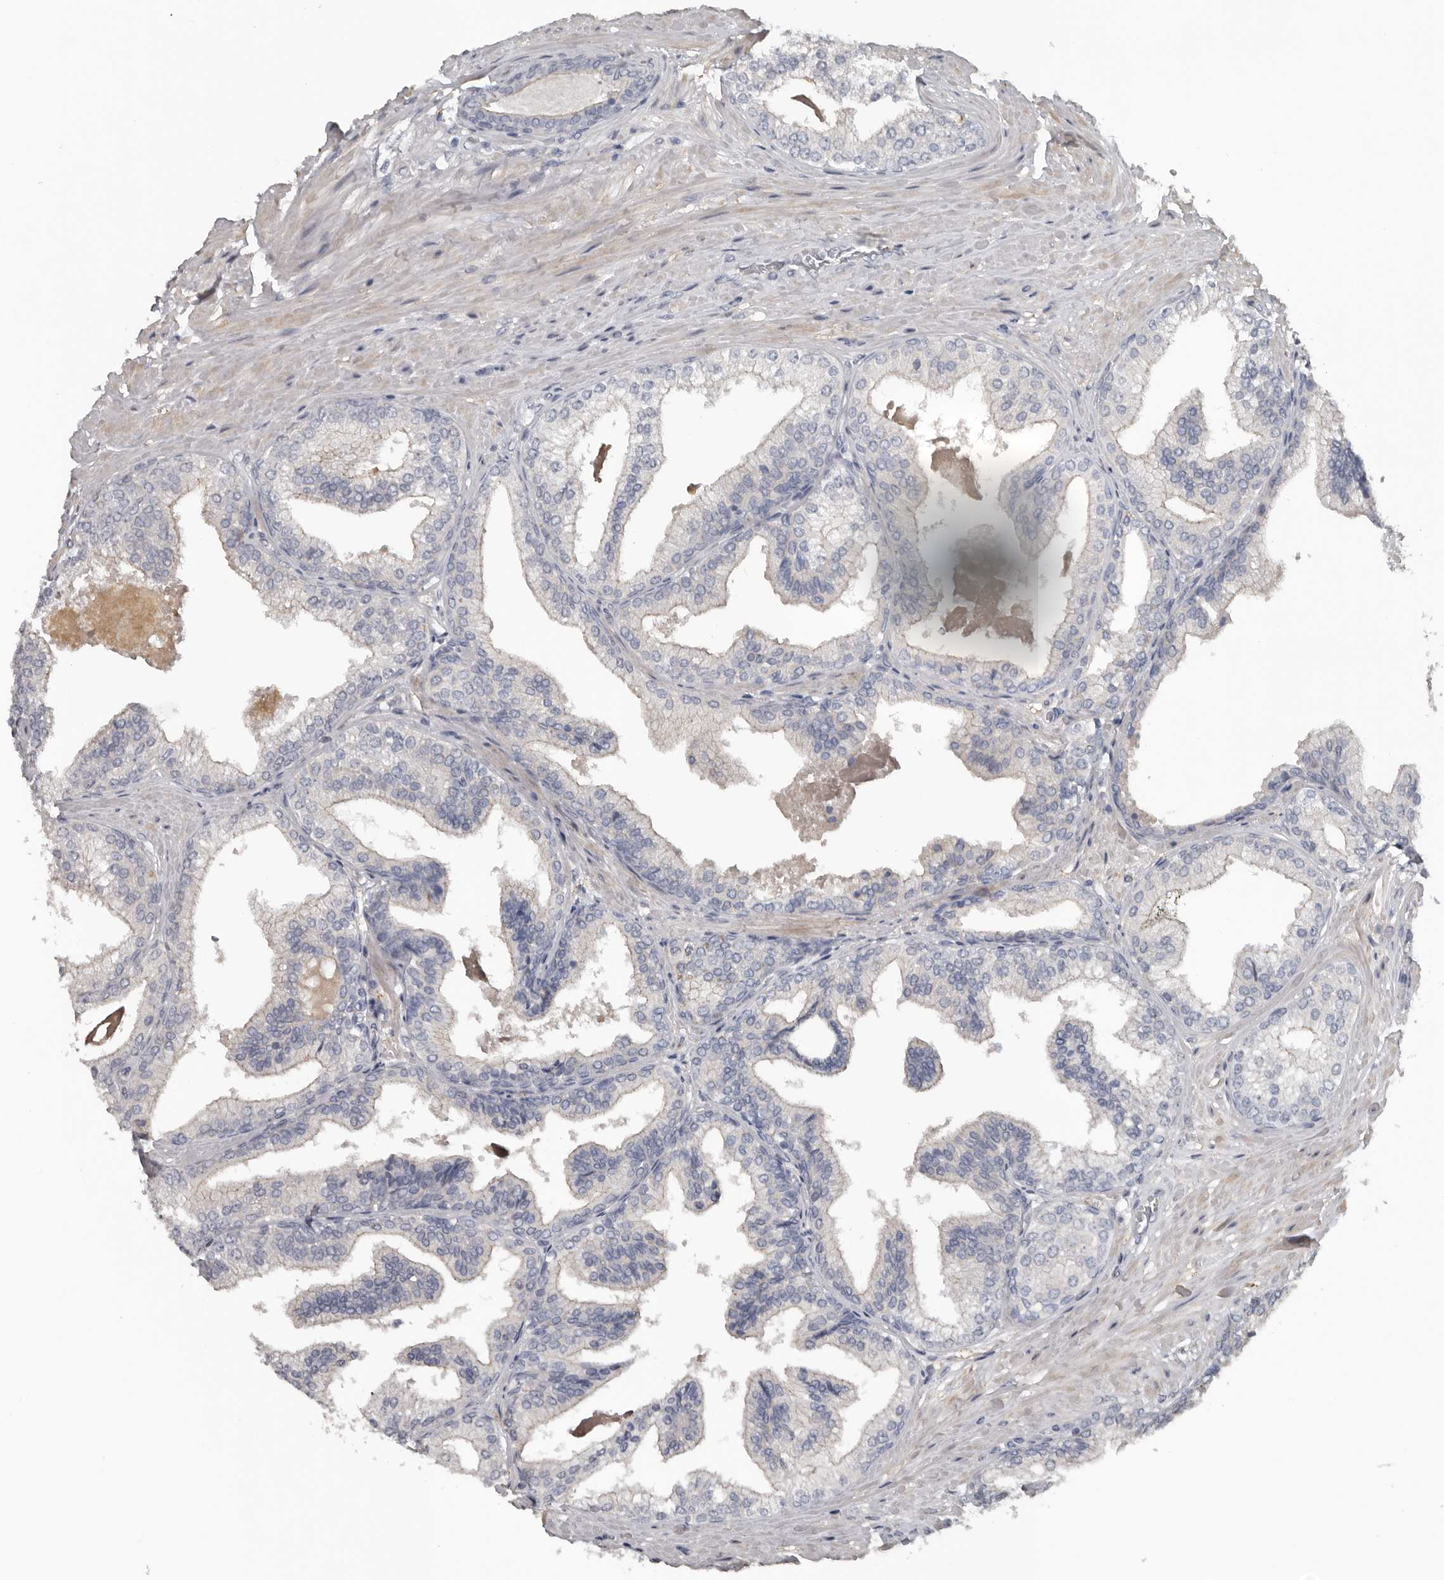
{"staining": {"intensity": "negative", "quantity": "none", "location": "none"}, "tissue": "prostate cancer", "cell_type": "Tumor cells", "image_type": "cancer", "snomed": [{"axis": "morphology", "description": "Adenocarcinoma, Low grade"}, {"axis": "topography", "description": "Prostate"}], "caption": "Immunohistochemistry of human low-grade adenocarcinoma (prostate) exhibits no expression in tumor cells.", "gene": "FABP7", "patient": {"sex": "male", "age": 71}}